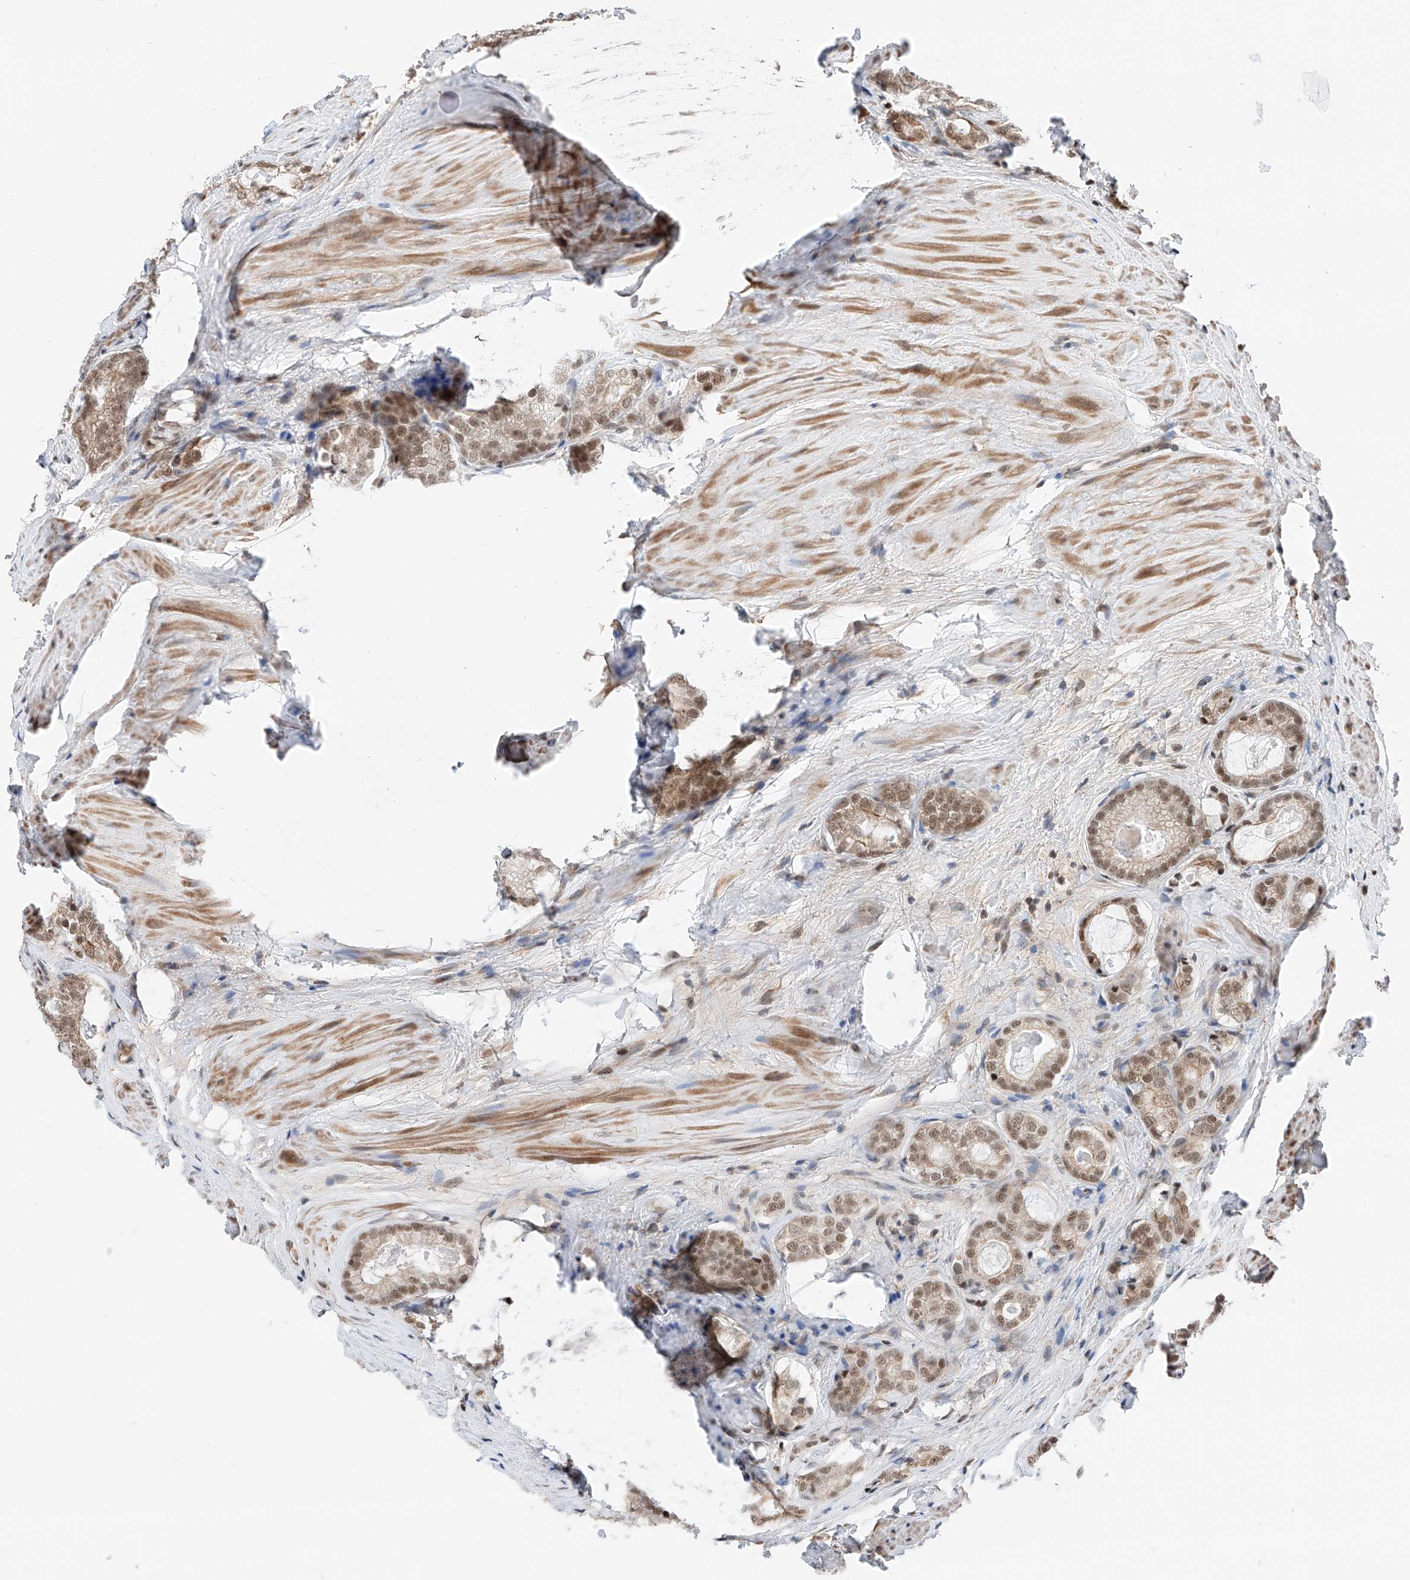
{"staining": {"intensity": "weak", "quantity": ">75%", "location": "nuclear"}, "tissue": "prostate cancer", "cell_type": "Tumor cells", "image_type": "cancer", "snomed": [{"axis": "morphology", "description": "Adenocarcinoma, High grade"}, {"axis": "topography", "description": "Prostate"}], "caption": "Immunohistochemical staining of adenocarcinoma (high-grade) (prostate) shows low levels of weak nuclear protein staining in approximately >75% of tumor cells. (DAB (3,3'-diaminobenzidine) IHC, brown staining for protein, blue staining for nuclei).", "gene": "SNRNP200", "patient": {"sex": "male", "age": 63}}